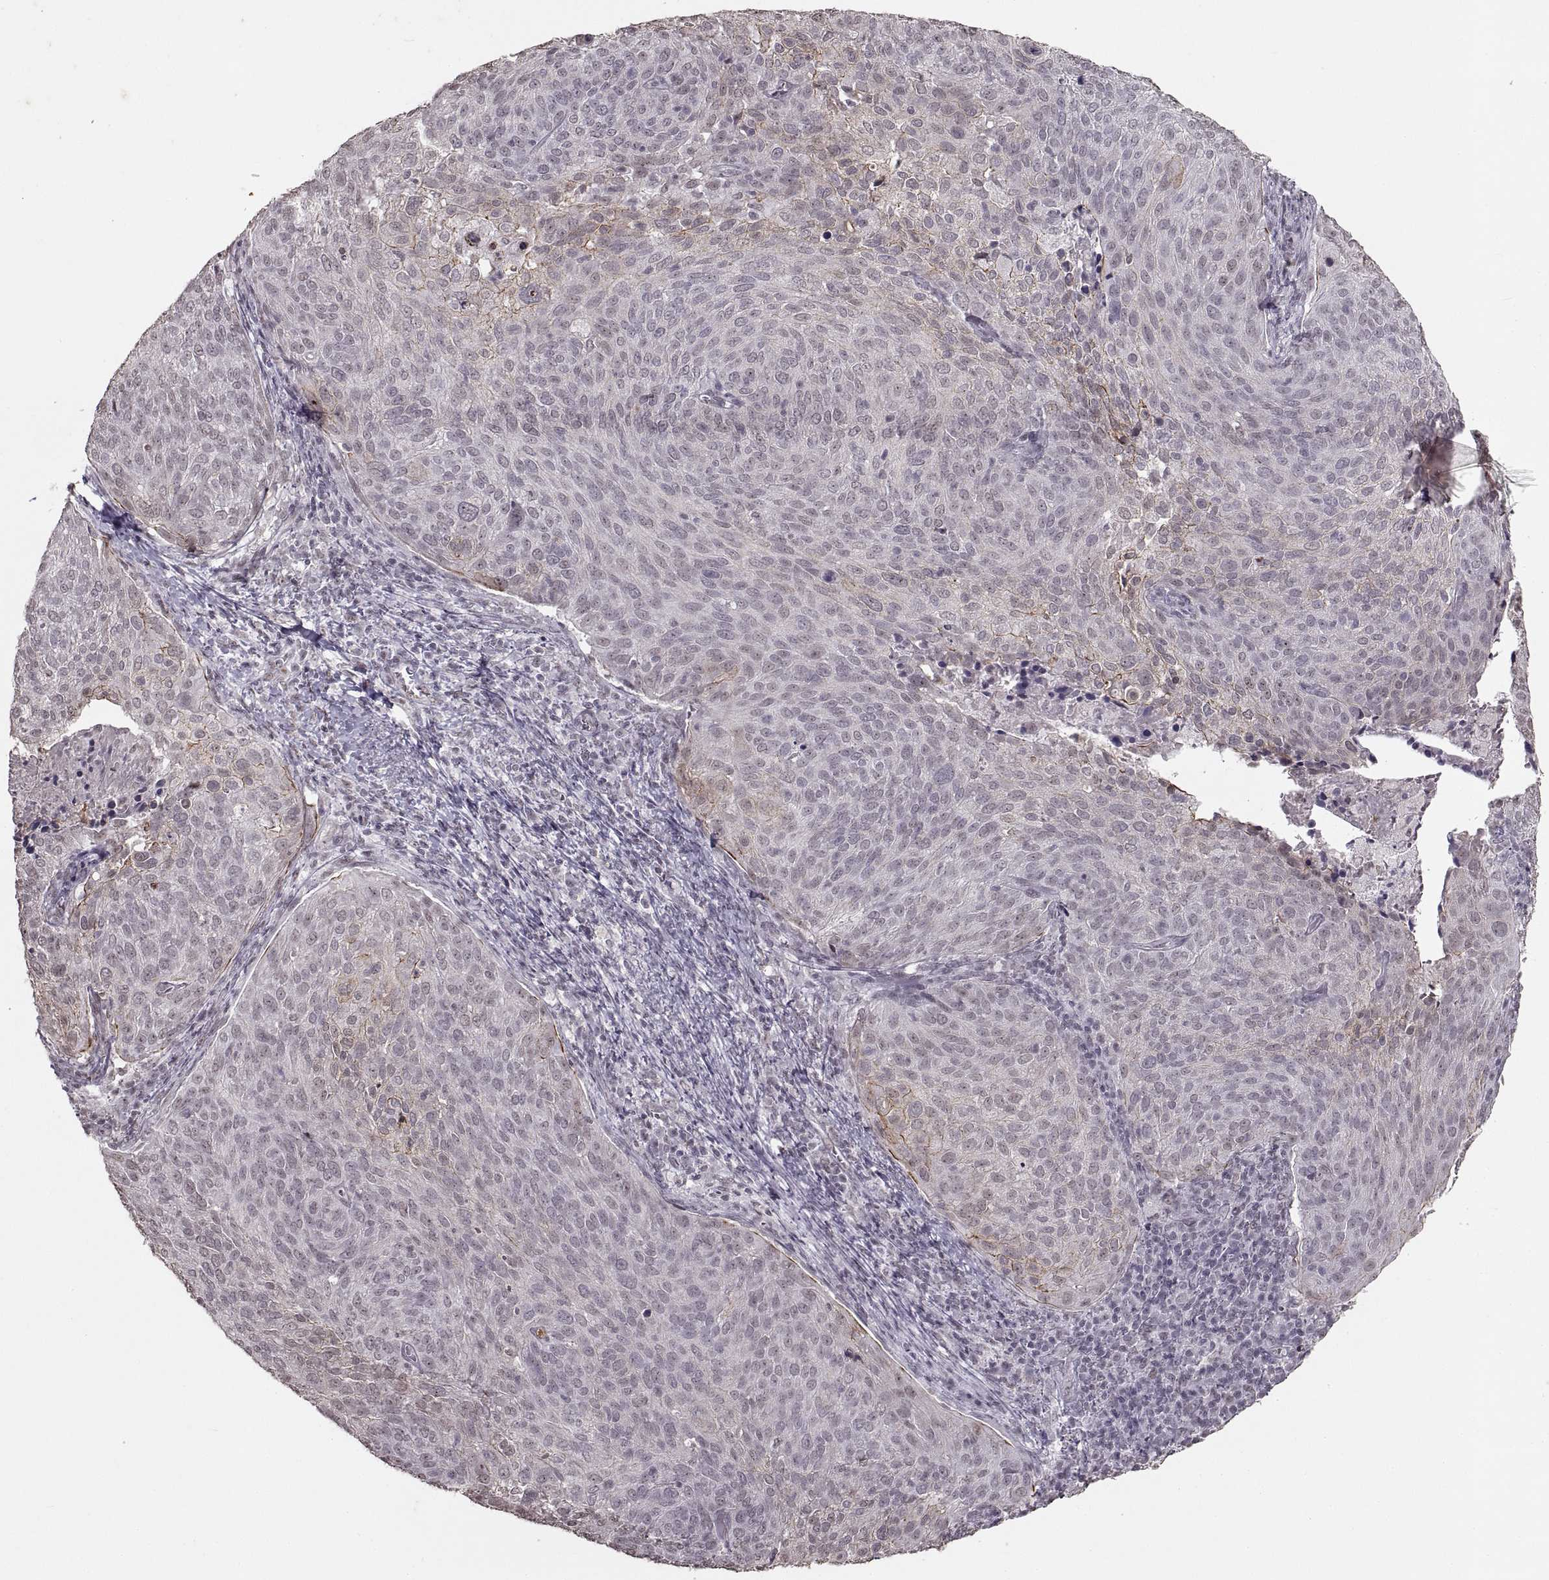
{"staining": {"intensity": "negative", "quantity": "none", "location": "none"}, "tissue": "cervical cancer", "cell_type": "Tumor cells", "image_type": "cancer", "snomed": [{"axis": "morphology", "description": "Squamous cell carcinoma, NOS"}, {"axis": "topography", "description": "Cervix"}], "caption": "DAB immunohistochemical staining of human cervical cancer exhibits no significant expression in tumor cells.", "gene": "PALS1", "patient": {"sex": "female", "age": 39}}